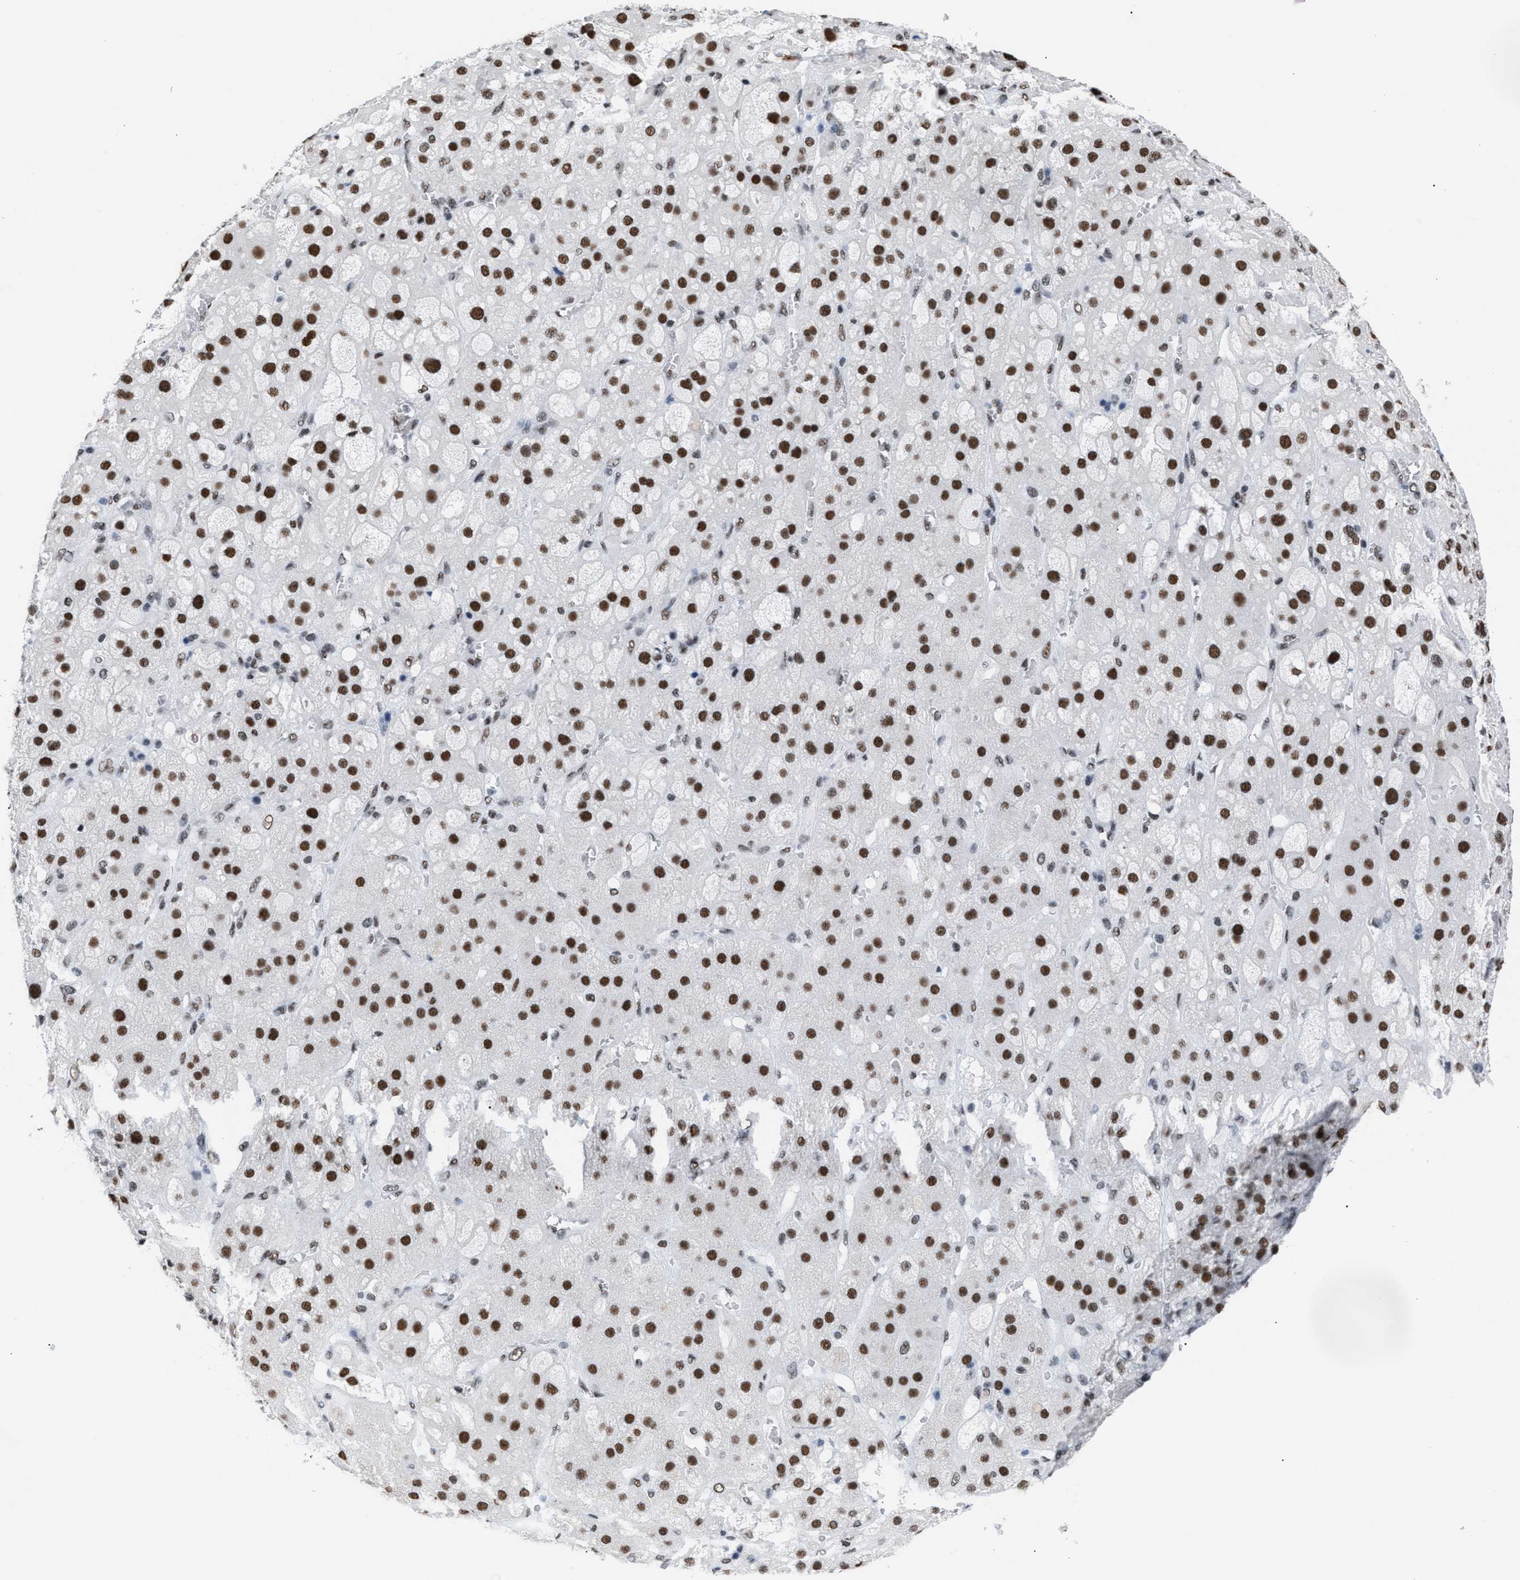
{"staining": {"intensity": "strong", "quantity": ">75%", "location": "nuclear"}, "tissue": "adrenal gland", "cell_type": "Glandular cells", "image_type": "normal", "snomed": [{"axis": "morphology", "description": "Normal tissue, NOS"}, {"axis": "topography", "description": "Adrenal gland"}], "caption": "Unremarkable adrenal gland demonstrates strong nuclear expression in about >75% of glandular cells, visualized by immunohistochemistry.", "gene": "CCAR2", "patient": {"sex": "female", "age": 47}}